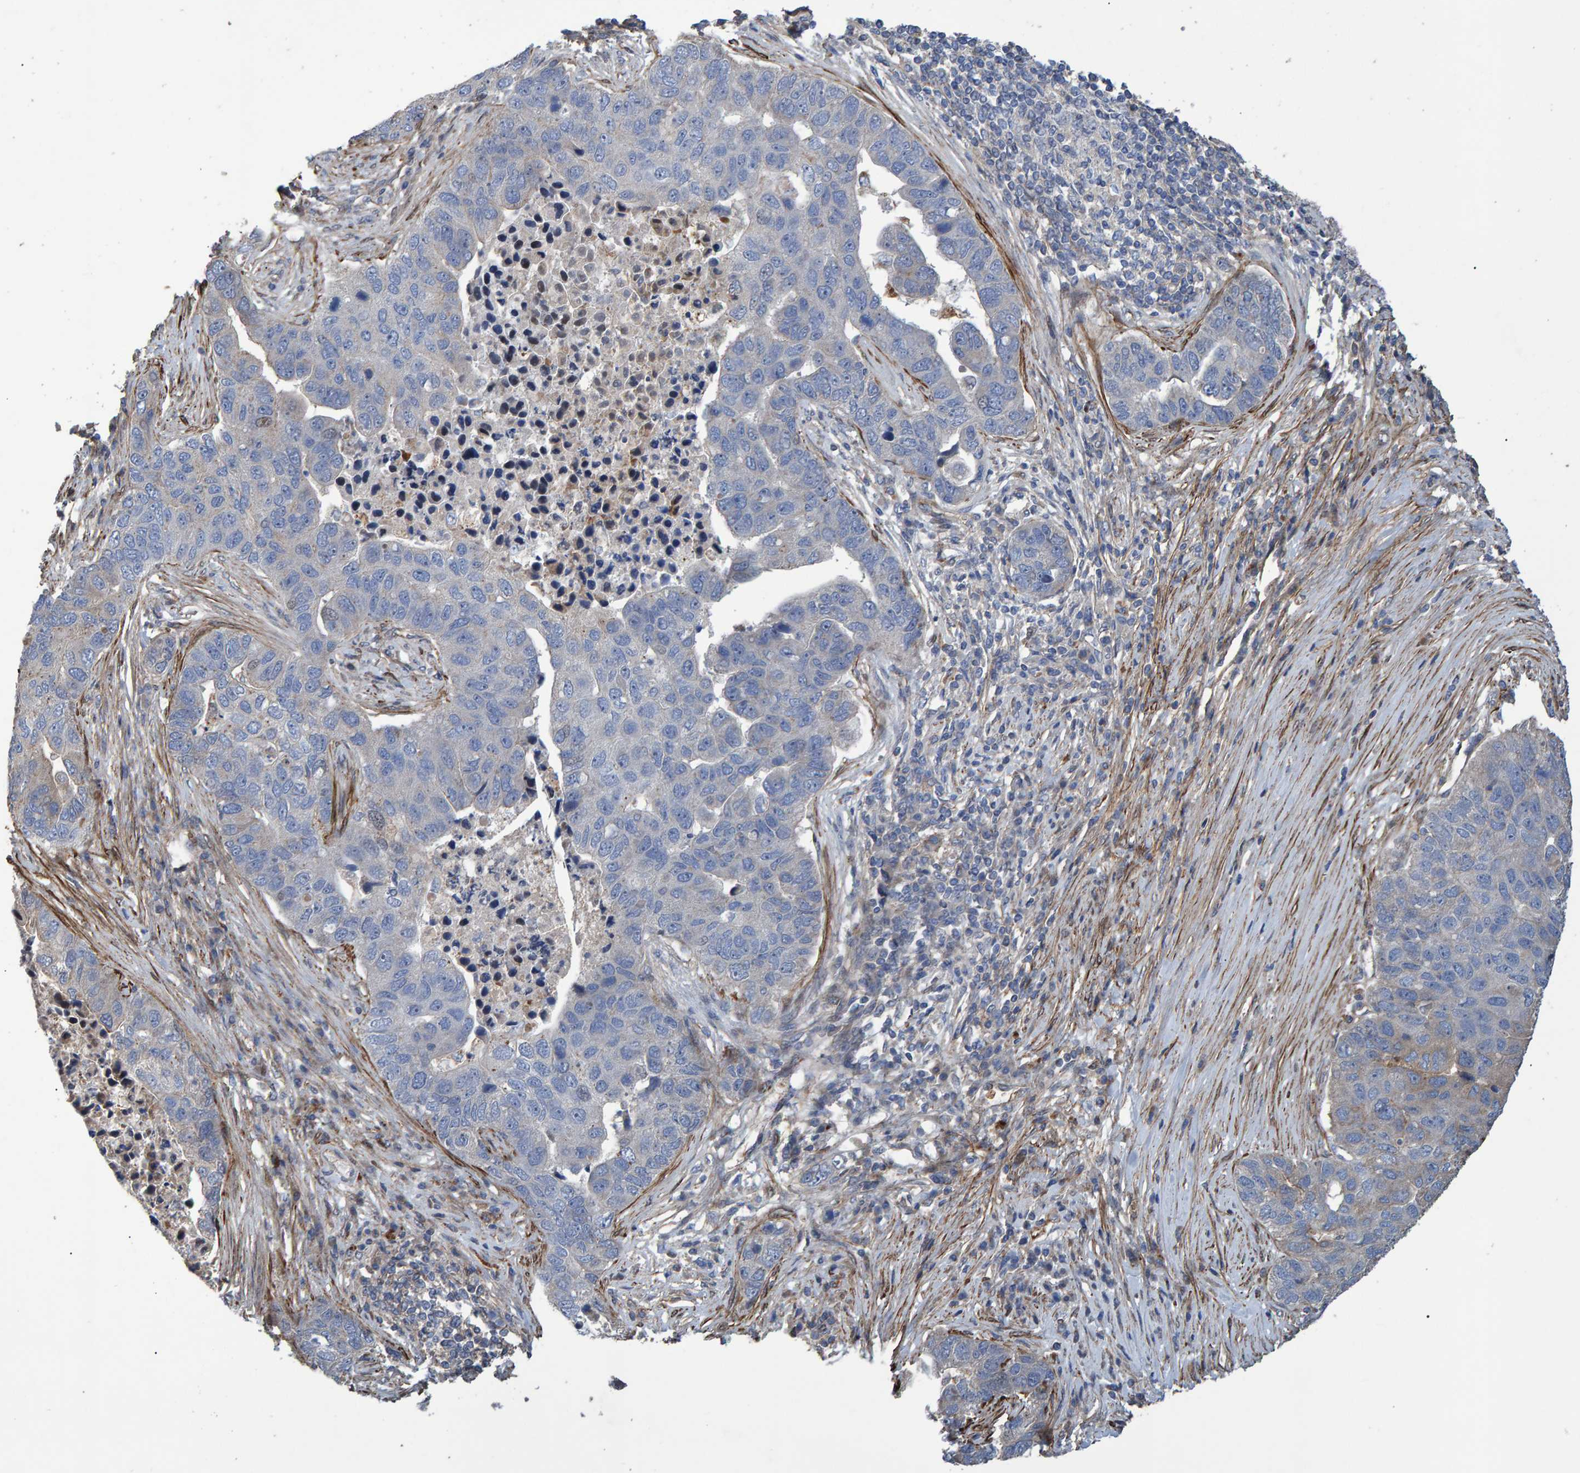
{"staining": {"intensity": "negative", "quantity": "none", "location": "none"}, "tissue": "pancreatic cancer", "cell_type": "Tumor cells", "image_type": "cancer", "snomed": [{"axis": "morphology", "description": "Adenocarcinoma, NOS"}, {"axis": "topography", "description": "Pancreas"}], "caption": "A high-resolution micrograph shows immunohistochemistry (IHC) staining of pancreatic cancer, which reveals no significant positivity in tumor cells.", "gene": "SLIT2", "patient": {"sex": "female", "age": 61}}